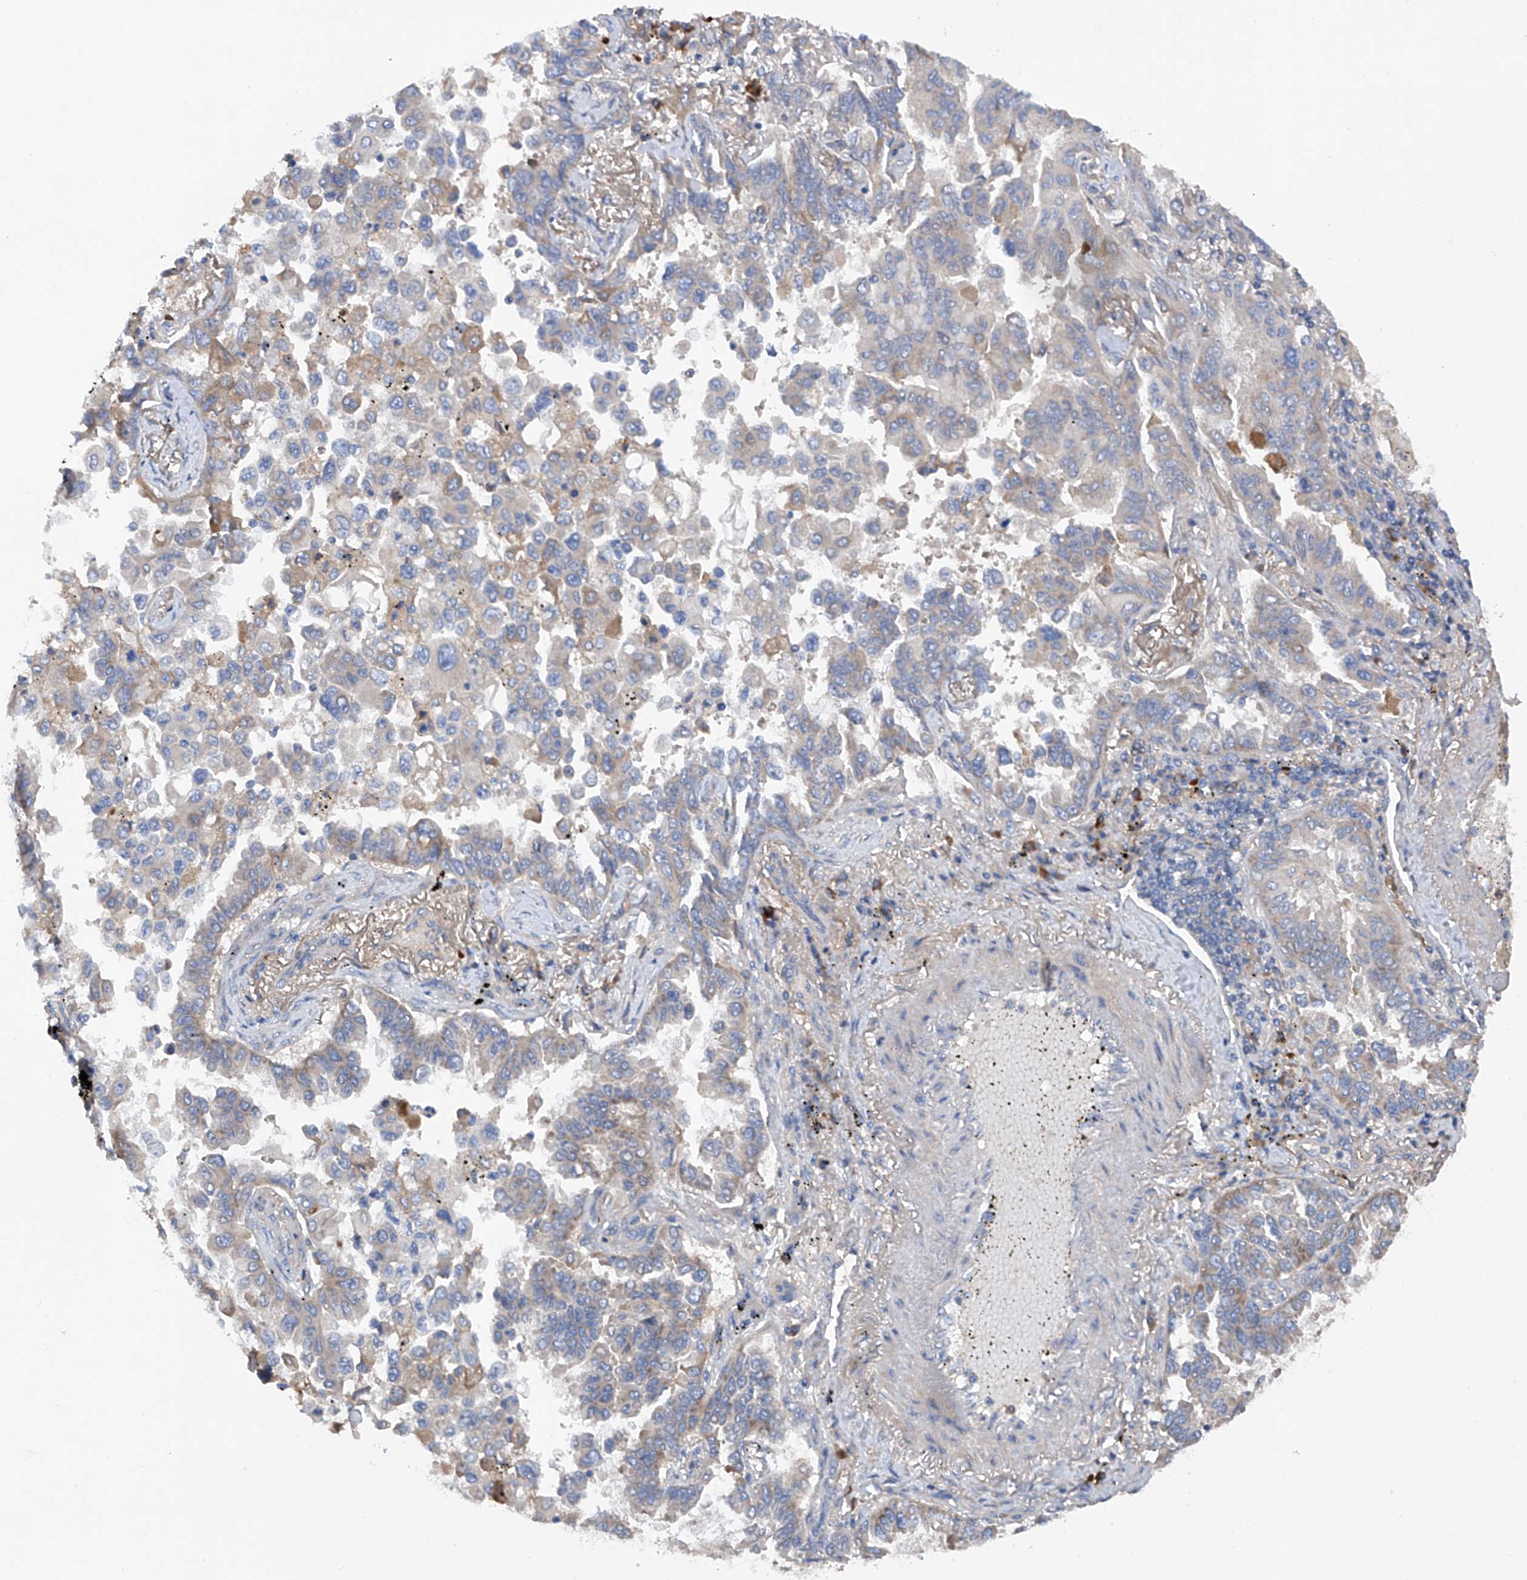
{"staining": {"intensity": "weak", "quantity": "25%-75%", "location": "cytoplasmic/membranous"}, "tissue": "lung cancer", "cell_type": "Tumor cells", "image_type": "cancer", "snomed": [{"axis": "morphology", "description": "Adenocarcinoma, NOS"}, {"axis": "topography", "description": "Lung"}], "caption": "Protein analysis of lung cancer (adenocarcinoma) tissue exhibits weak cytoplasmic/membranous staining in approximately 25%-75% of tumor cells. Ihc stains the protein in brown and the nuclei are stained blue.", "gene": "ASCC3", "patient": {"sex": "female", "age": 67}}